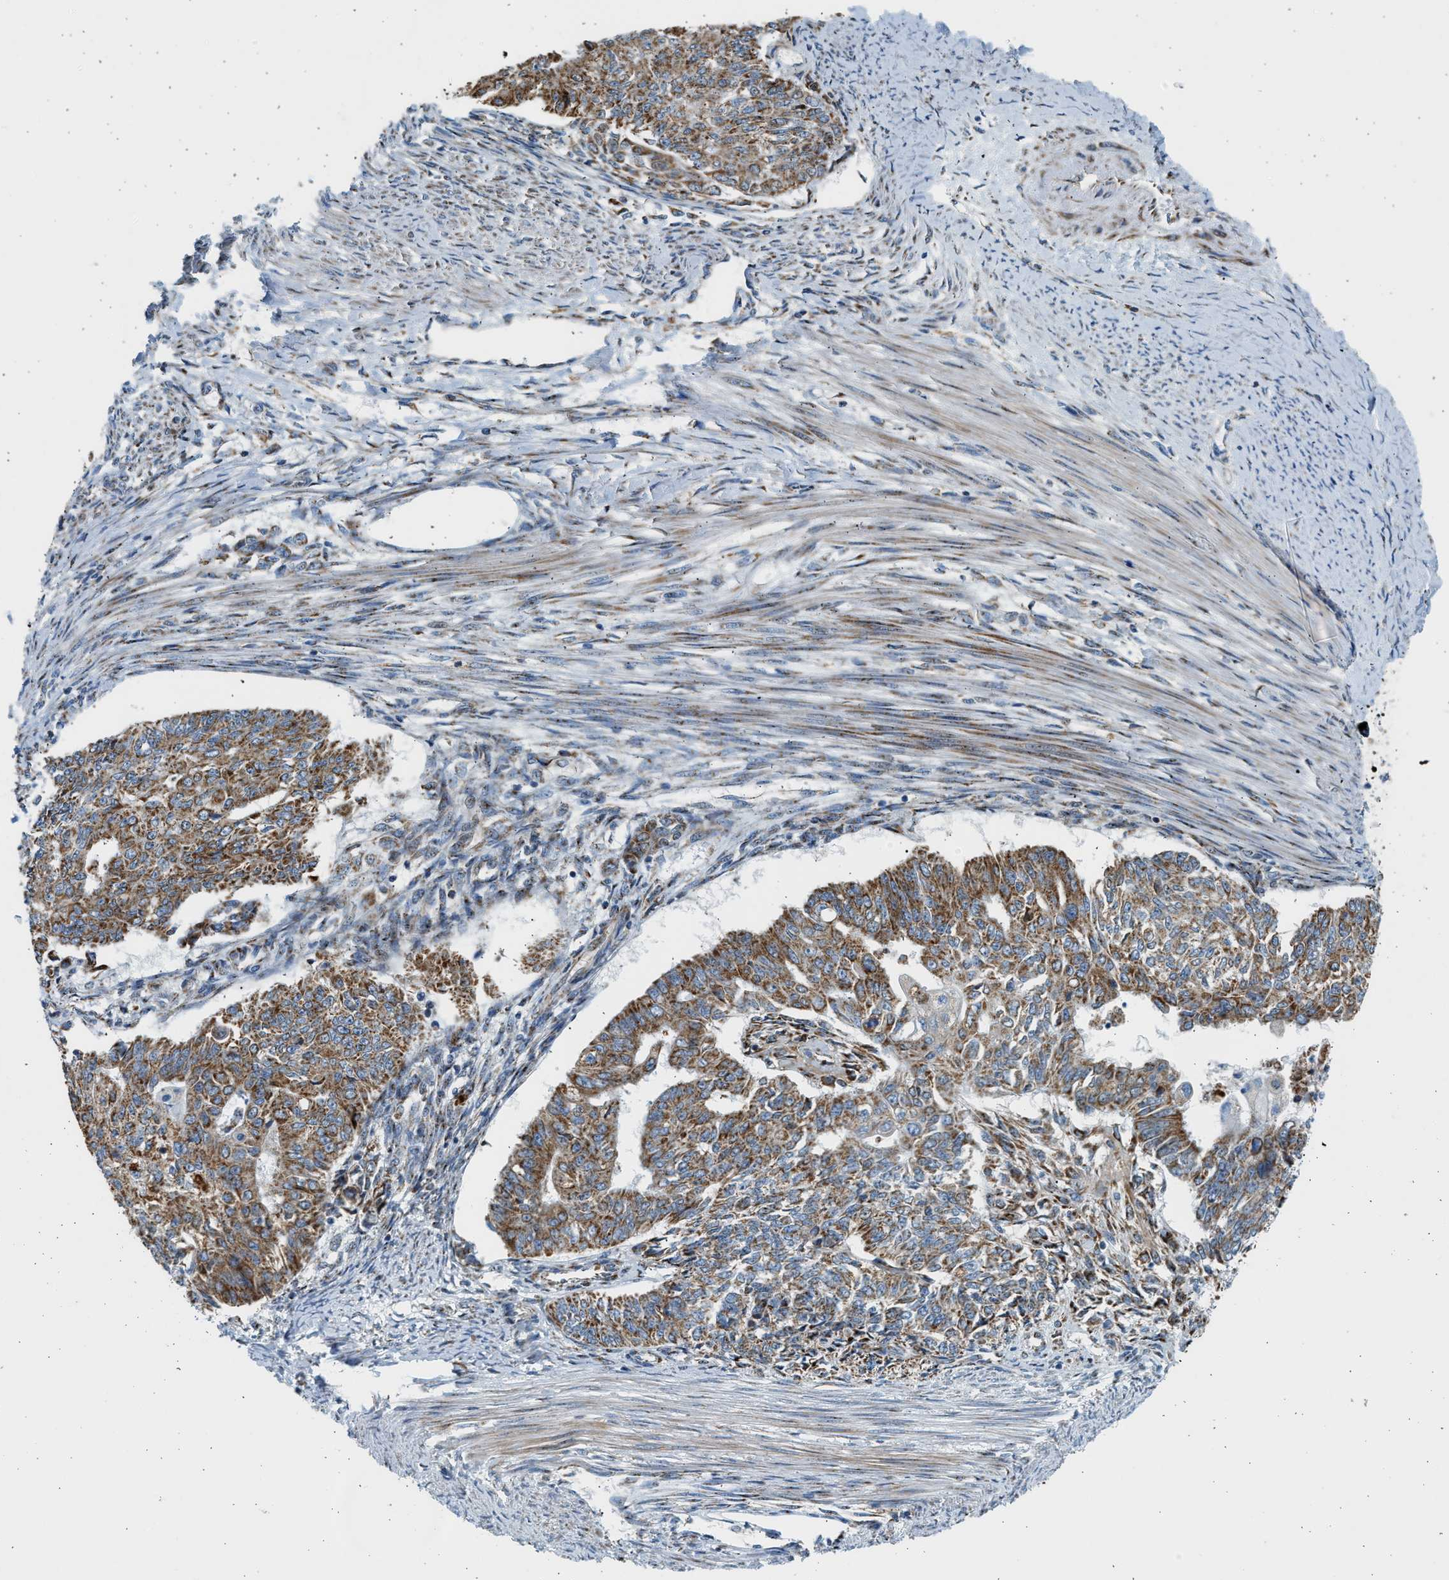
{"staining": {"intensity": "moderate", "quantity": ">75%", "location": "cytoplasmic/membranous"}, "tissue": "endometrial cancer", "cell_type": "Tumor cells", "image_type": "cancer", "snomed": [{"axis": "morphology", "description": "Adenocarcinoma, NOS"}, {"axis": "topography", "description": "Endometrium"}], "caption": "Endometrial adenocarcinoma tissue shows moderate cytoplasmic/membranous positivity in about >75% of tumor cells", "gene": "KCNMB3", "patient": {"sex": "female", "age": 32}}